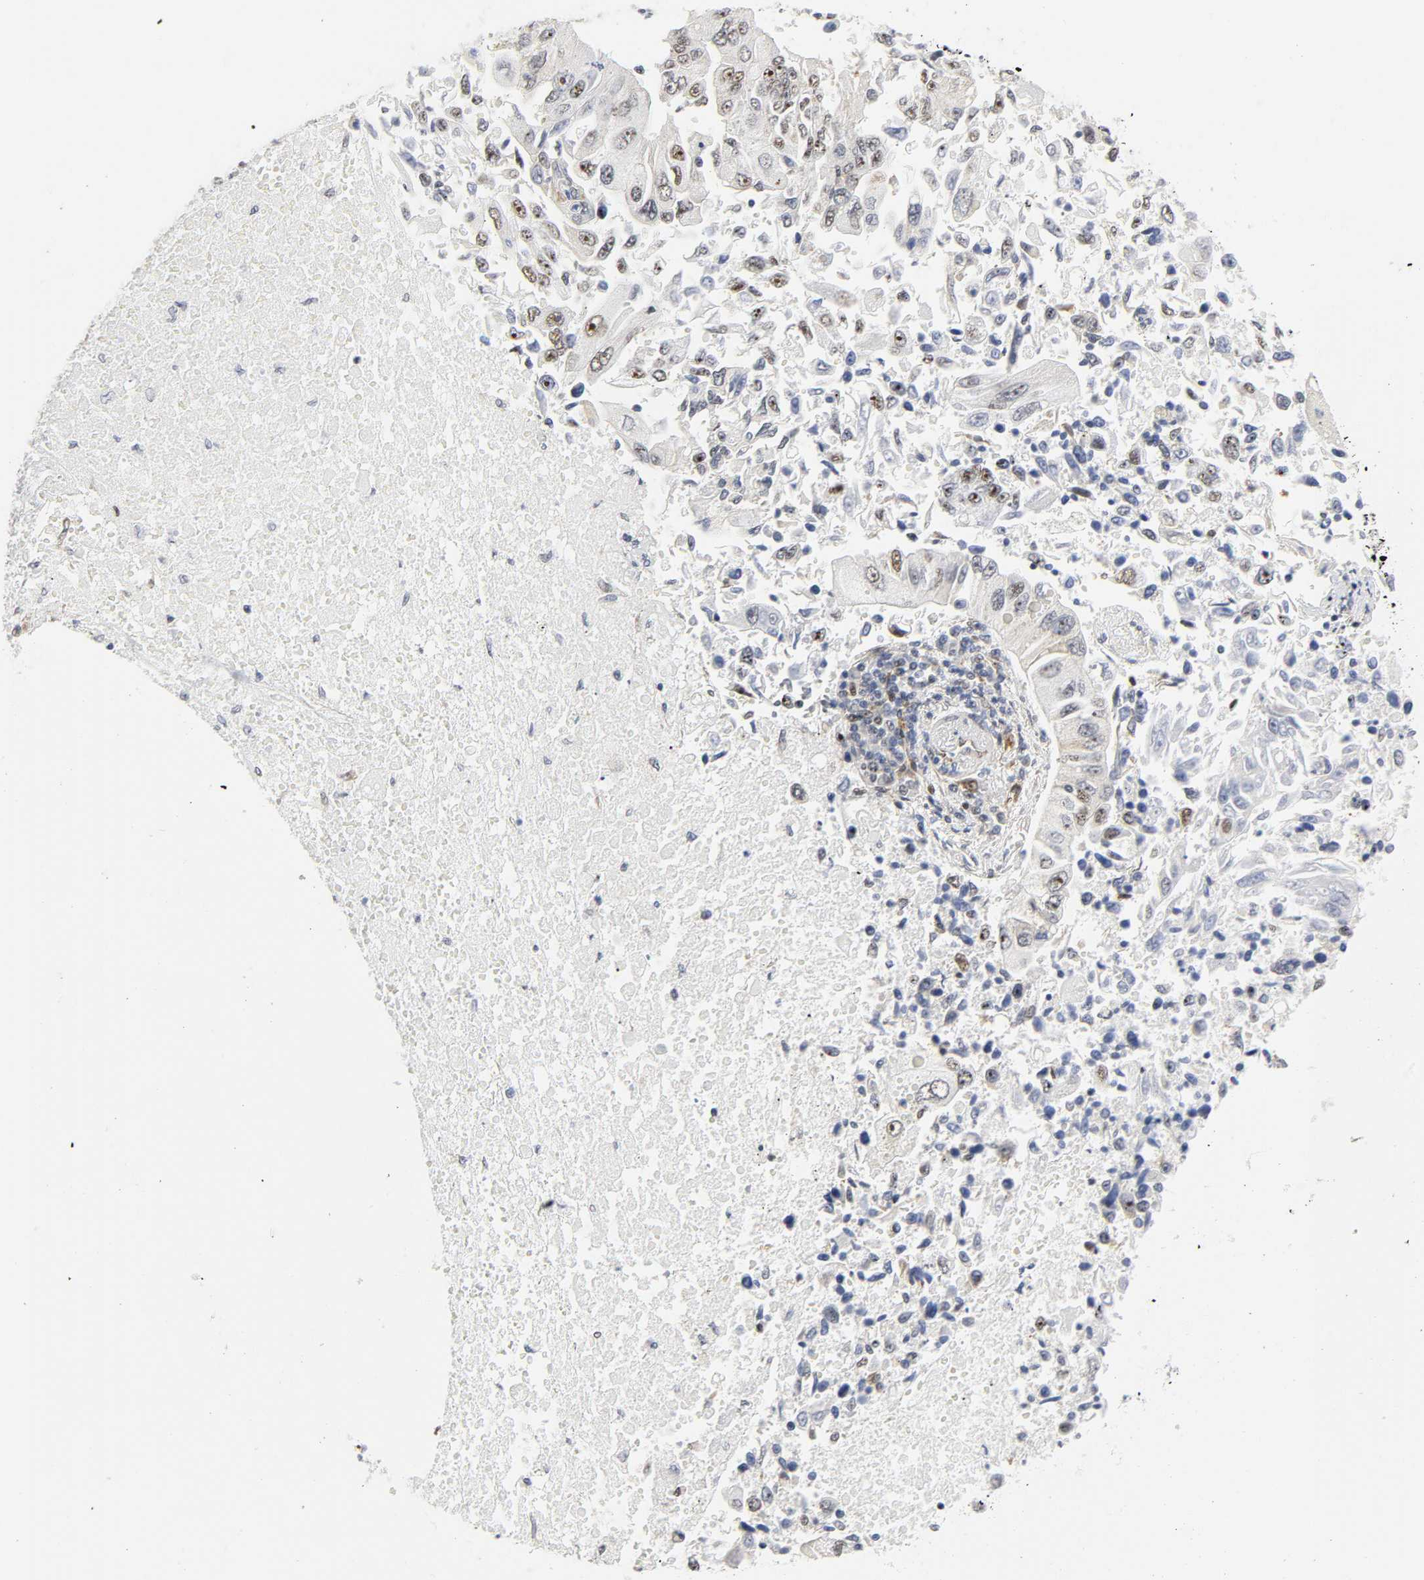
{"staining": {"intensity": "negative", "quantity": "none", "location": "none"}, "tissue": "lung cancer", "cell_type": "Tumor cells", "image_type": "cancer", "snomed": [{"axis": "morphology", "description": "Adenocarcinoma, NOS"}, {"axis": "topography", "description": "Lung"}], "caption": "Immunohistochemical staining of adenocarcinoma (lung) shows no significant staining in tumor cells.", "gene": "DOCK1", "patient": {"sex": "male", "age": 84}}